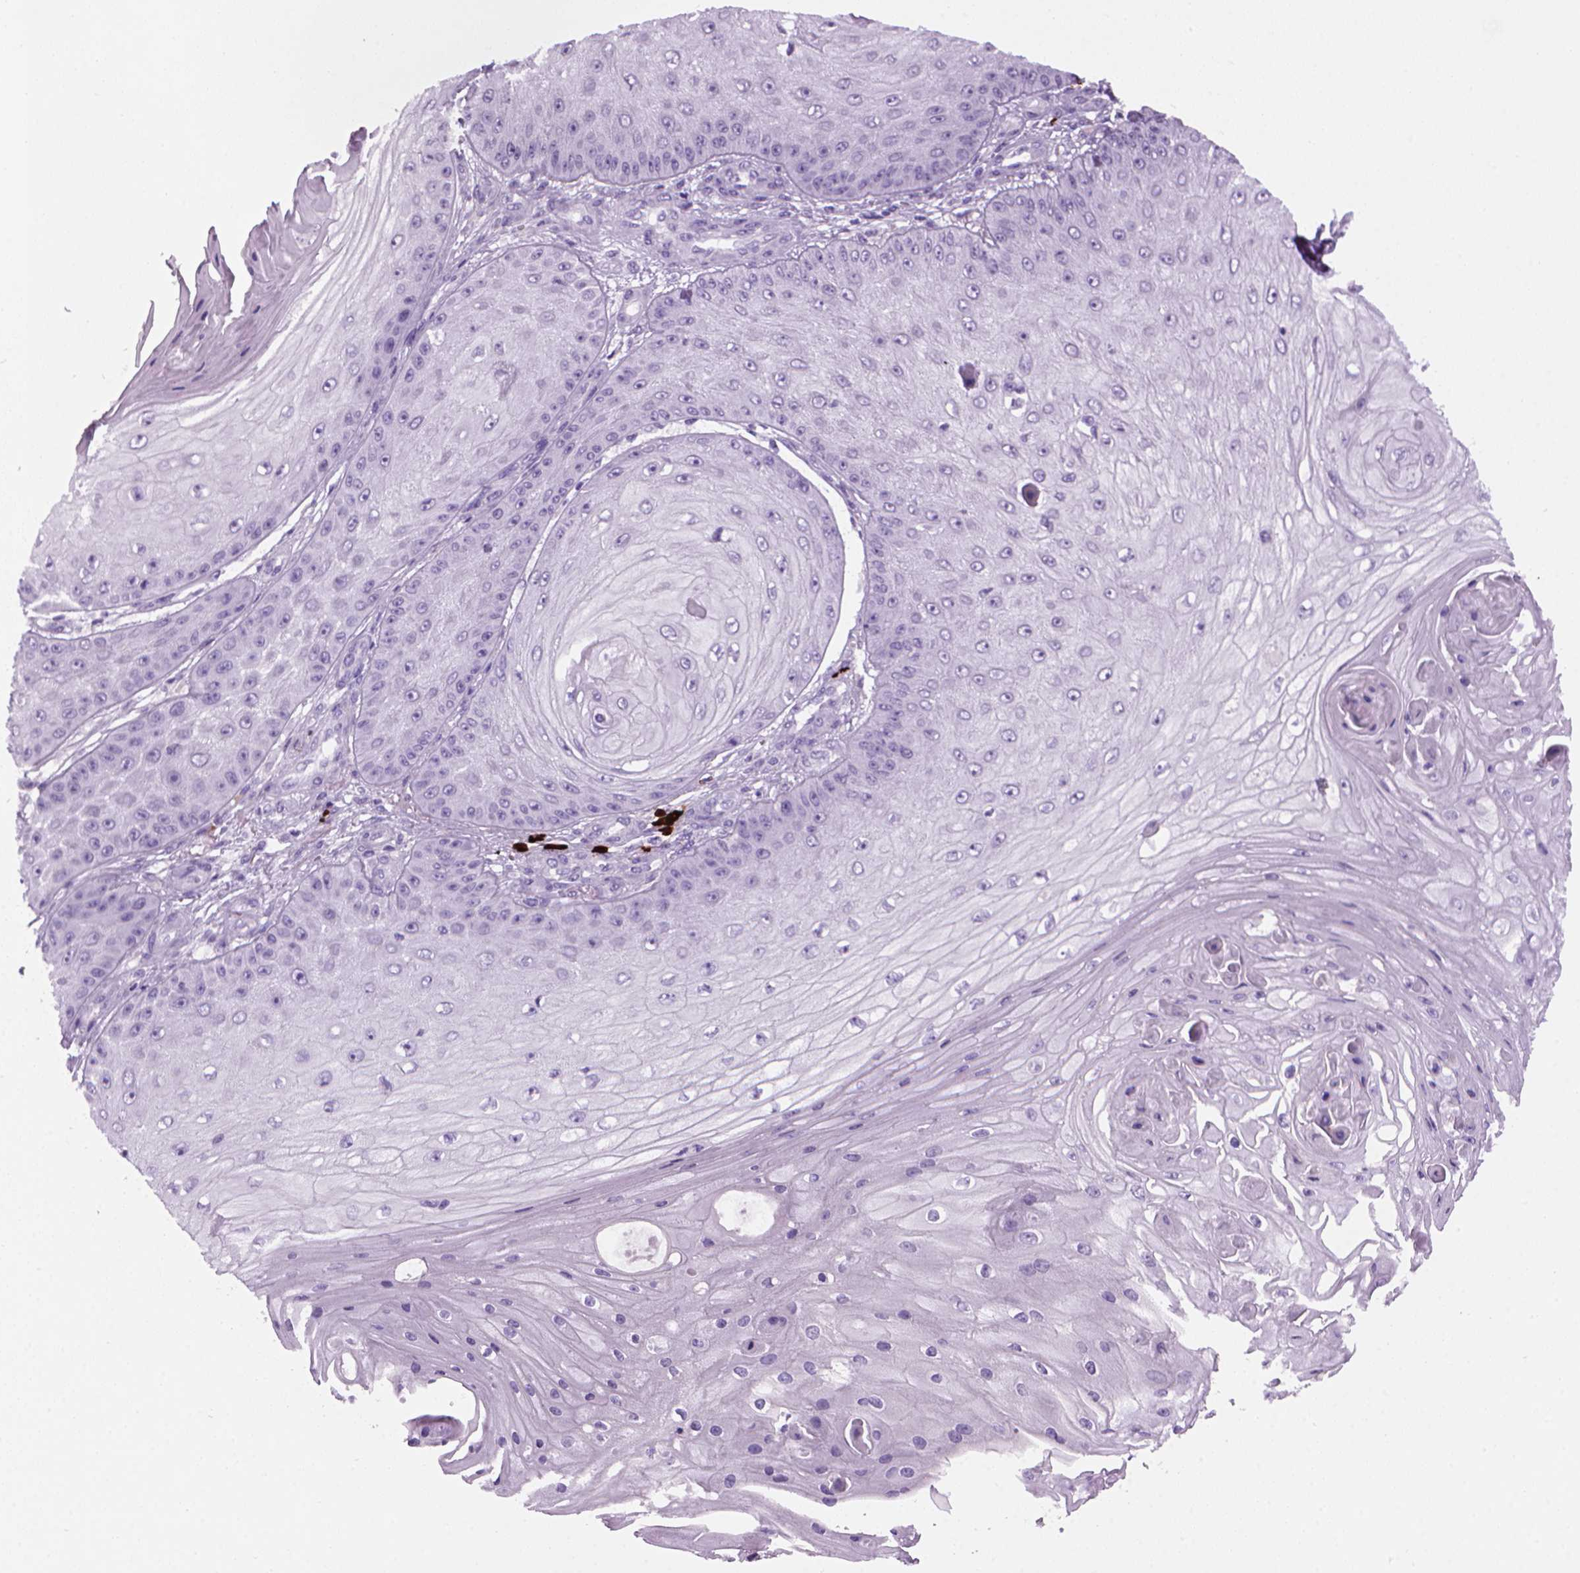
{"staining": {"intensity": "negative", "quantity": "none", "location": "none"}, "tissue": "skin cancer", "cell_type": "Tumor cells", "image_type": "cancer", "snomed": [{"axis": "morphology", "description": "Squamous cell carcinoma, NOS"}, {"axis": "topography", "description": "Skin"}], "caption": "A high-resolution histopathology image shows immunohistochemistry staining of skin squamous cell carcinoma, which demonstrates no significant staining in tumor cells.", "gene": "MZB1", "patient": {"sex": "male", "age": 70}}